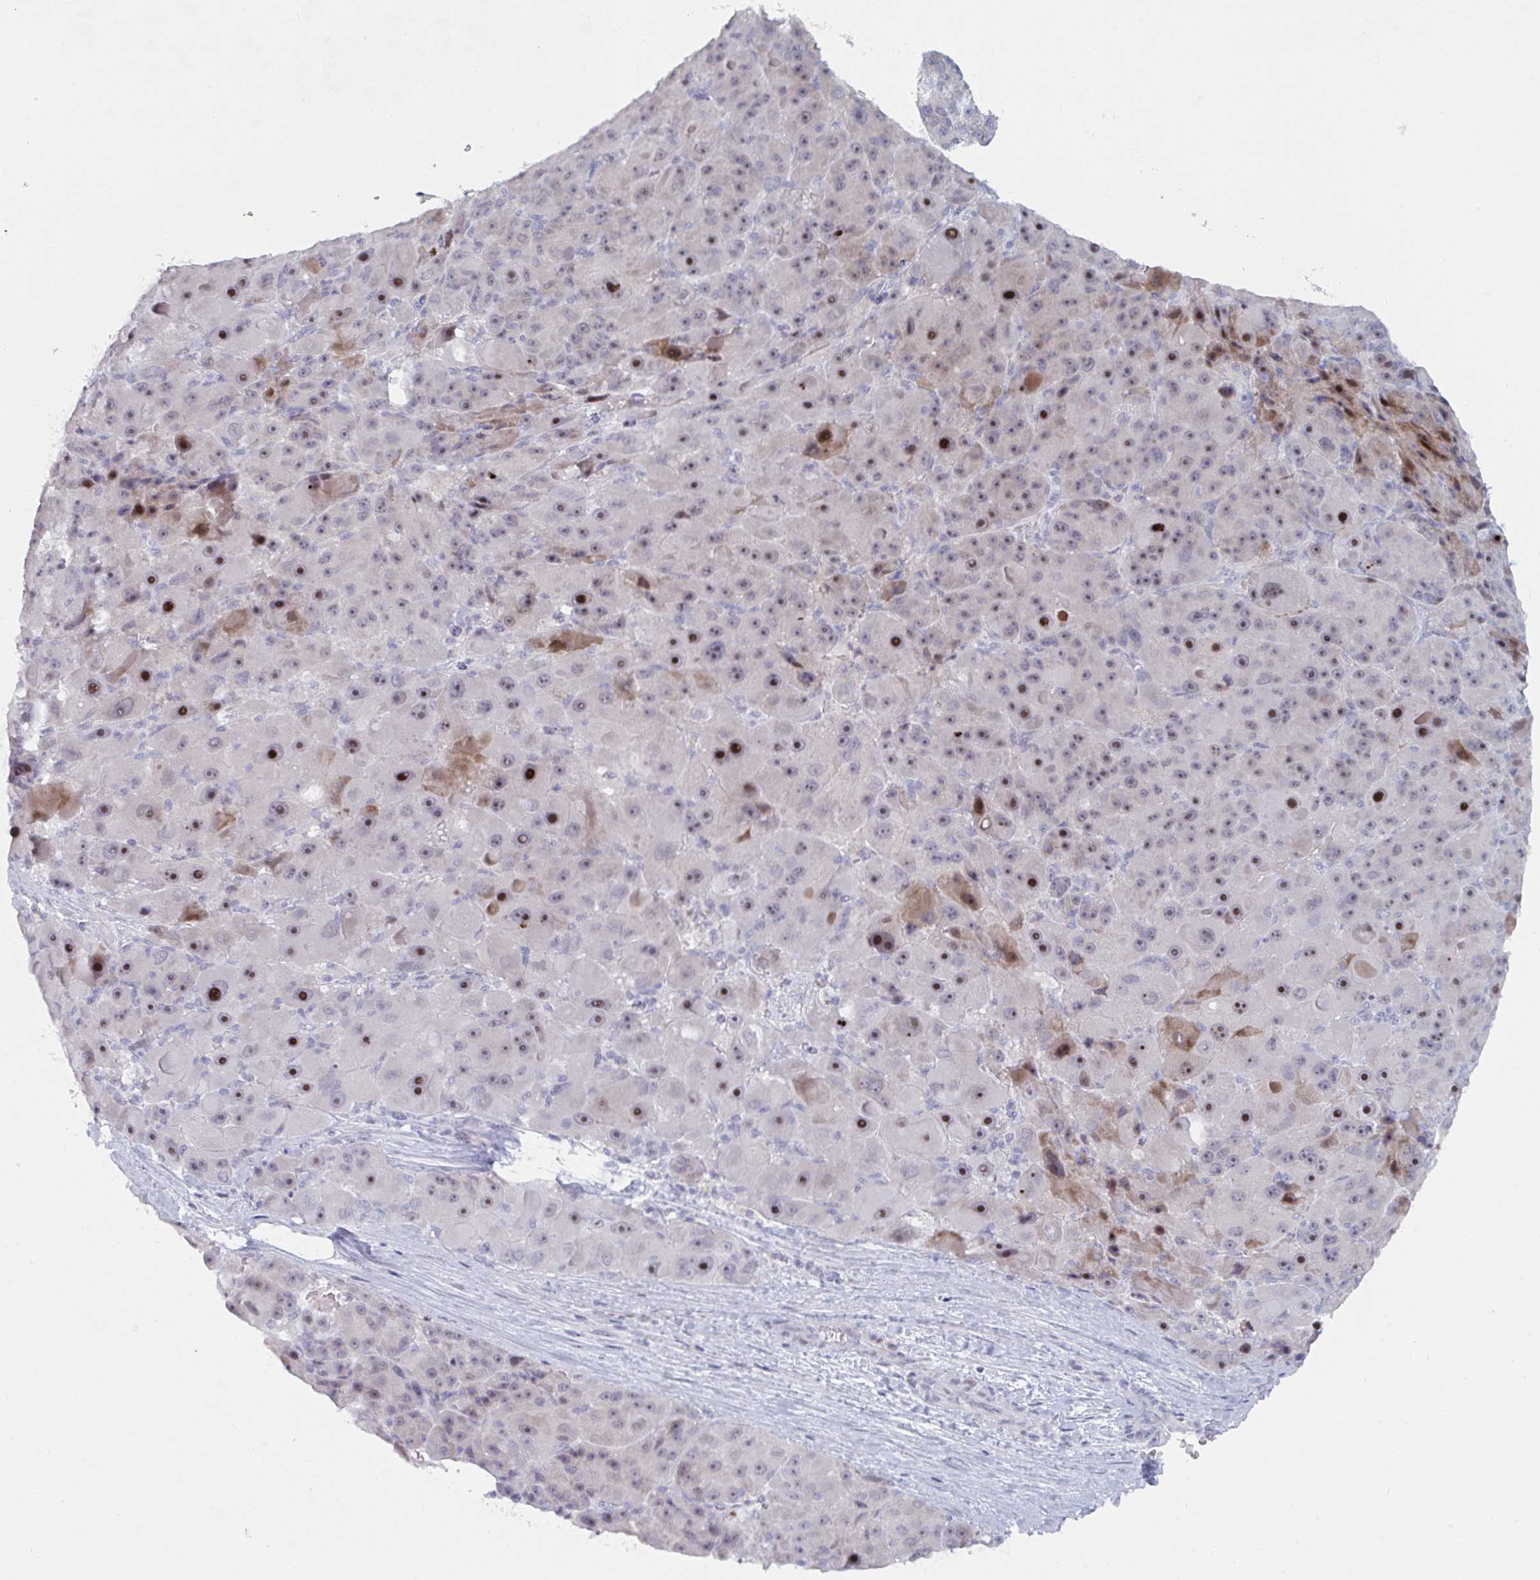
{"staining": {"intensity": "strong", "quantity": "25%-75%", "location": "nuclear"}, "tissue": "liver cancer", "cell_type": "Tumor cells", "image_type": "cancer", "snomed": [{"axis": "morphology", "description": "Carcinoma, Hepatocellular, NOS"}, {"axis": "topography", "description": "Liver"}], "caption": "High-magnification brightfield microscopy of liver cancer stained with DAB (brown) and counterstained with hematoxylin (blue). tumor cells exhibit strong nuclear staining is seen in approximately25%-75% of cells.", "gene": "NR1H2", "patient": {"sex": "male", "age": 76}}